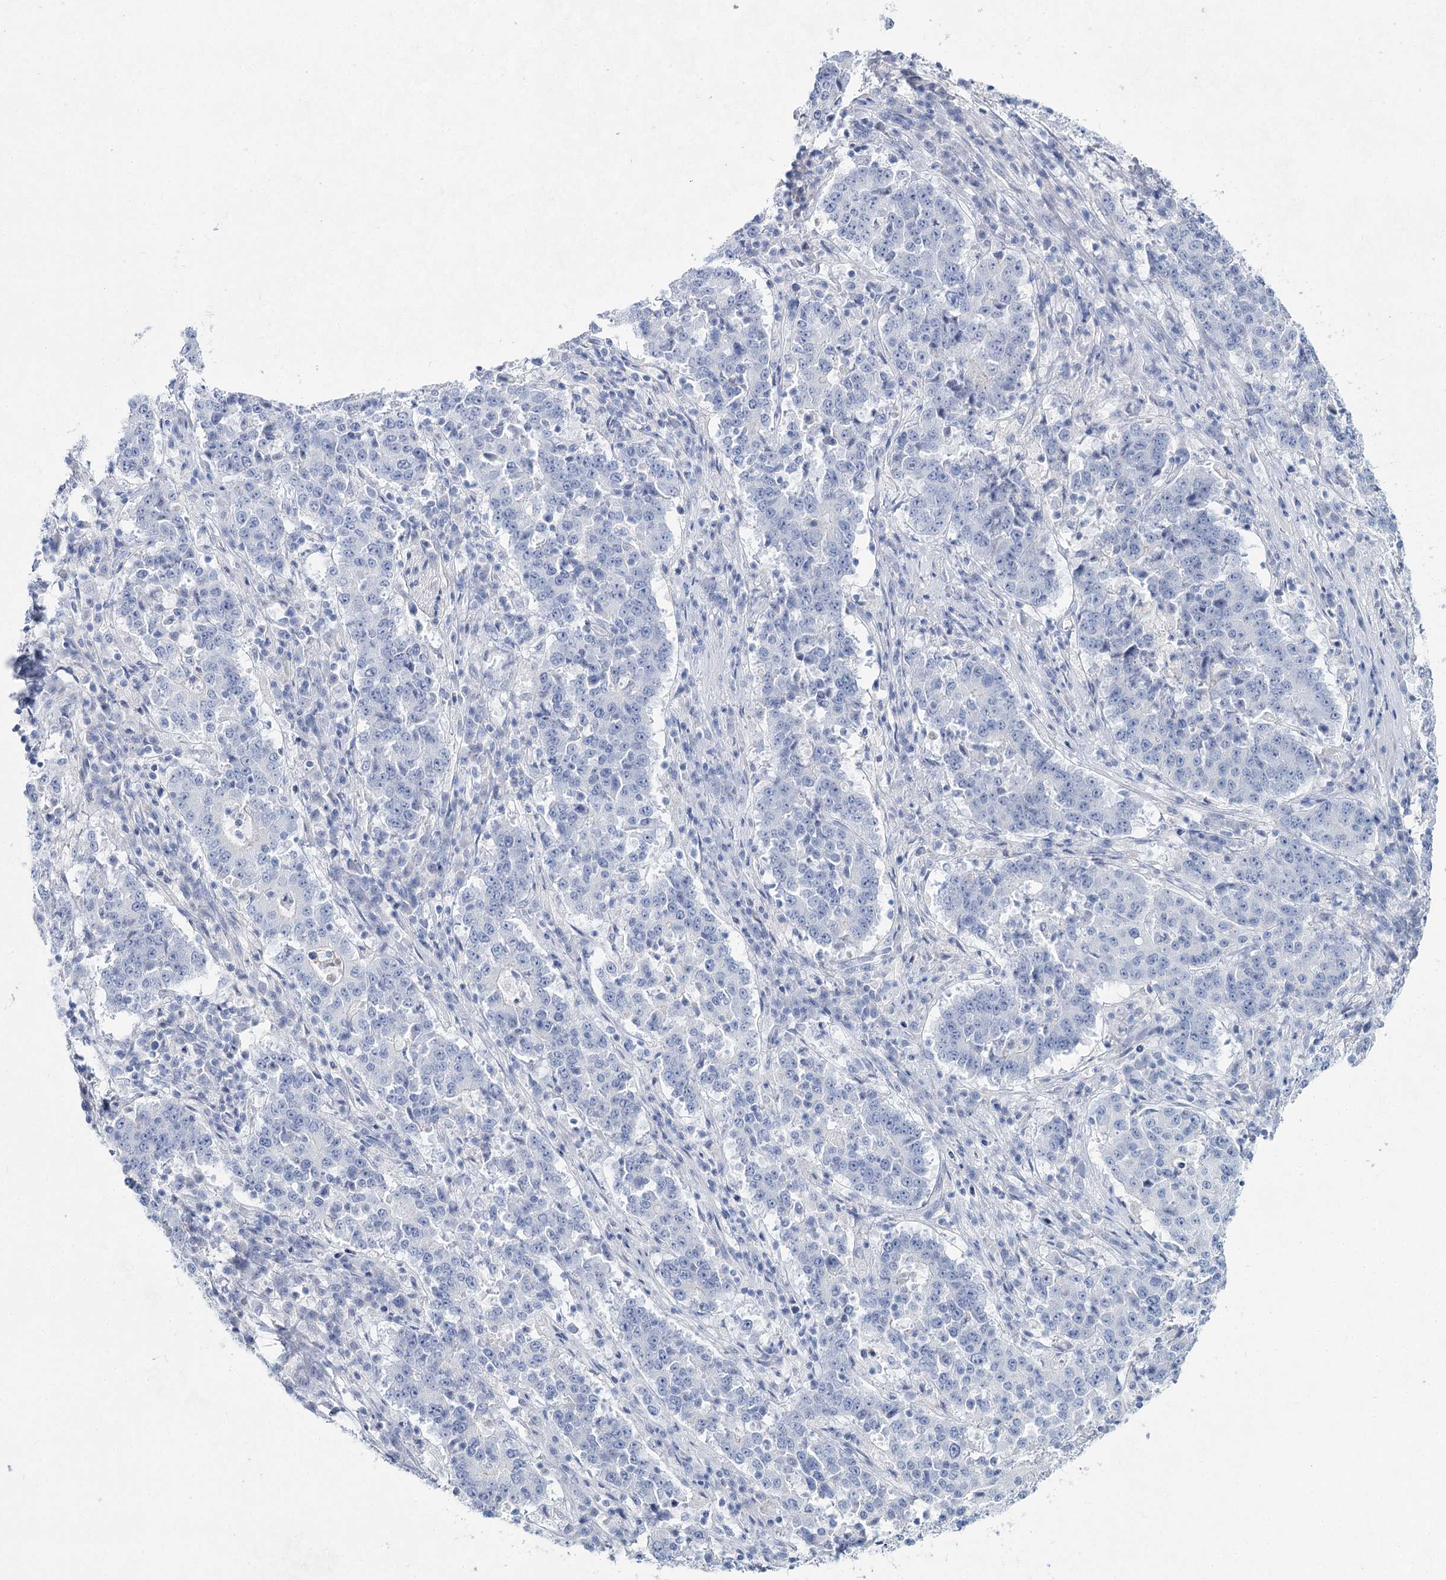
{"staining": {"intensity": "negative", "quantity": "none", "location": "none"}, "tissue": "stomach cancer", "cell_type": "Tumor cells", "image_type": "cancer", "snomed": [{"axis": "morphology", "description": "Adenocarcinoma, NOS"}, {"axis": "topography", "description": "Stomach"}], "caption": "Photomicrograph shows no protein staining in tumor cells of stomach cancer tissue.", "gene": "SLC17A2", "patient": {"sex": "male", "age": 59}}